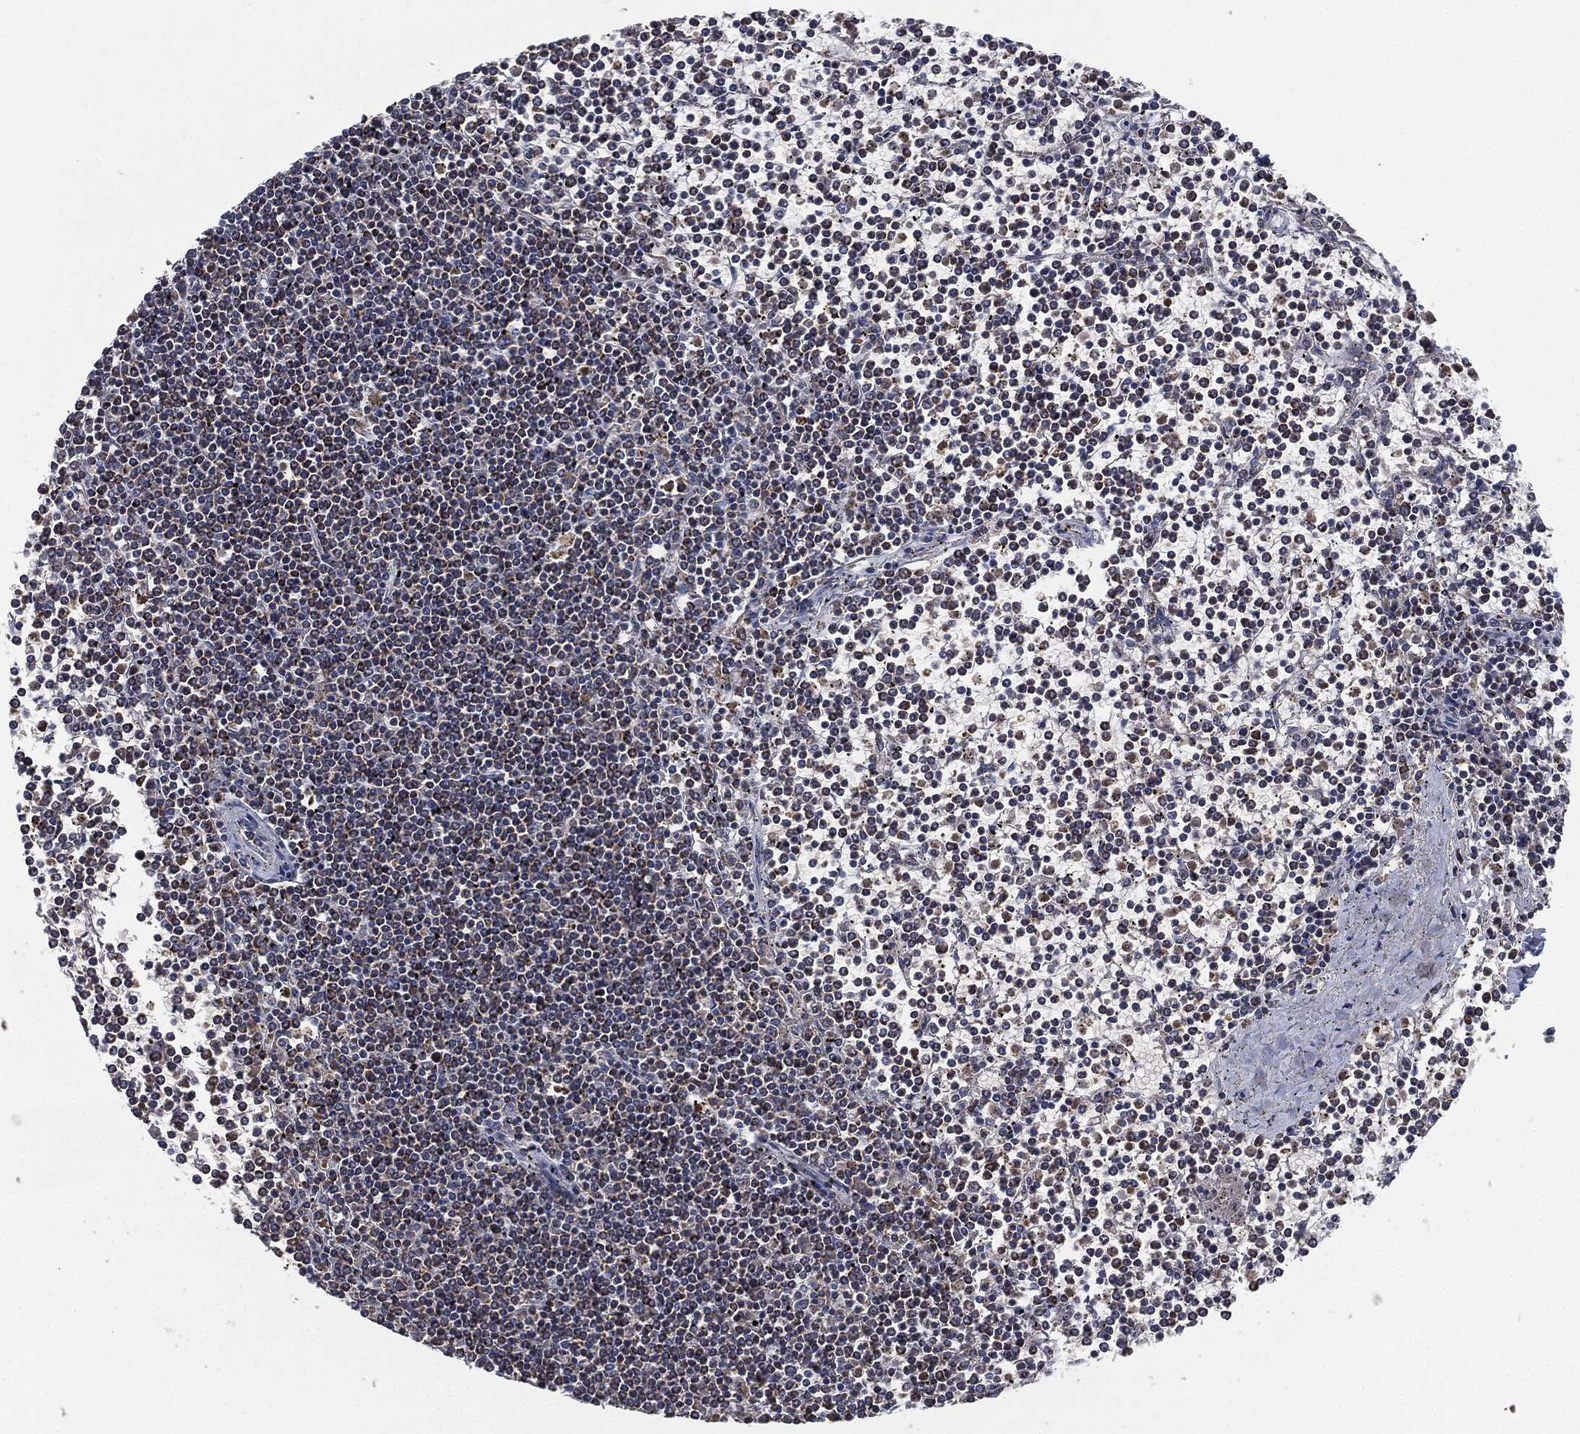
{"staining": {"intensity": "moderate", "quantity": "25%-75%", "location": "cytoplasmic/membranous"}, "tissue": "lymphoma", "cell_type": "Tumor cells", "image_type": "cancer", "snomed": [{"axis": "morphology", "description": "Malignant lymphoma, non-Hodgkin's type, Low grade"}, {"axis": "topography", "description": "Spleen"}], "caption": "Protein staining reveals moderate cytoplasmic/membranous staining in approximately 25%-75% of tumor cells in low-grade malignant lymphoma, non-Hodgkin's type. The staining was performed using DAB to visualize the protein expression in brown, while the nuclei were stained in blue with hematoxylin (Magnification: 20x).", "gene": "NDUFV2", "patient": {"sex": "female", "age": 19}}